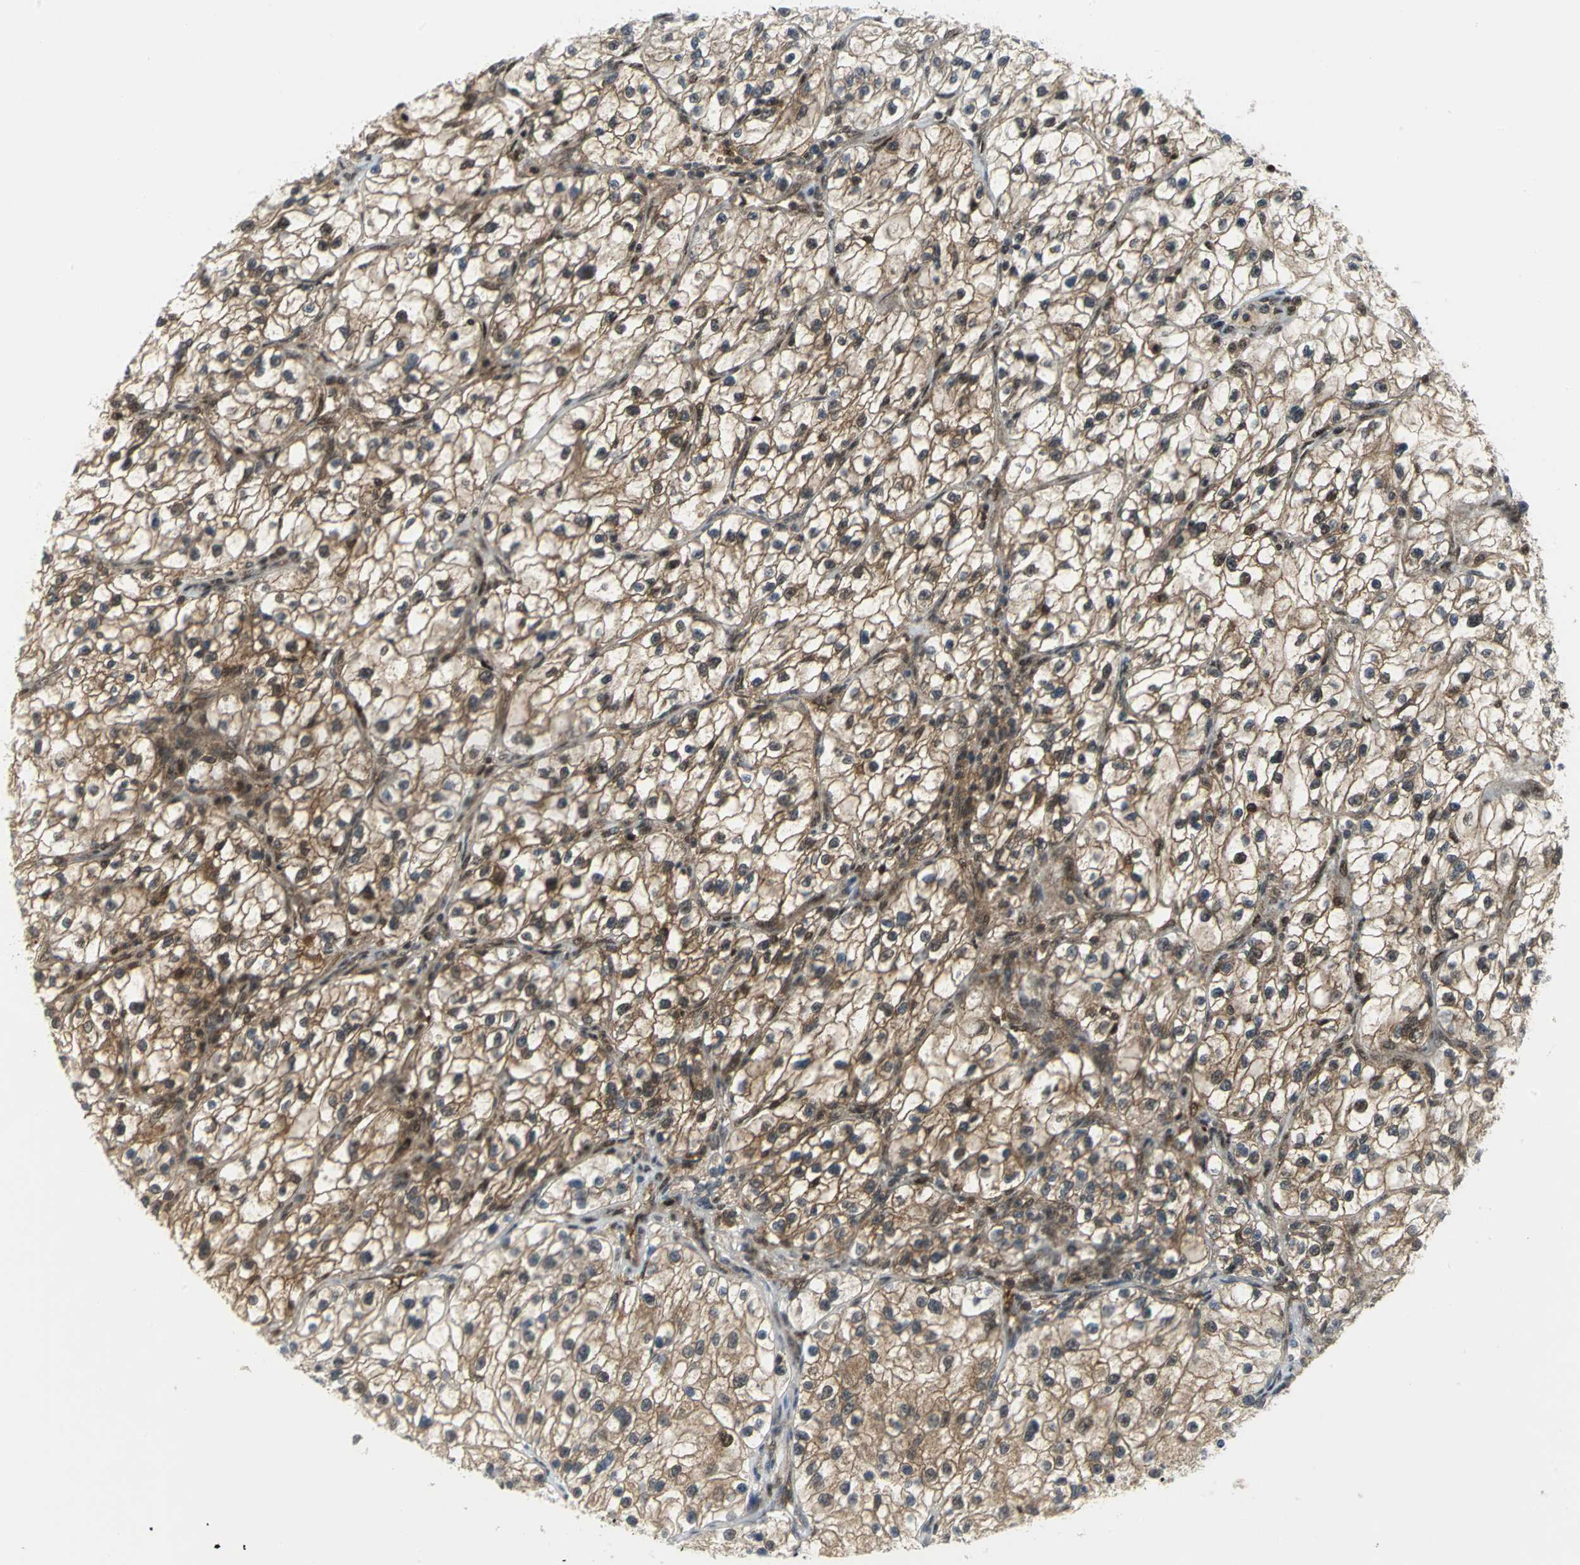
{"staining": {"intensity": "moderate", "quantity": "25%-75%", "location": "cytoplasmic/membranous,nuclear"}, "tissue": "renal cancer", "cell_type": "Tumor cells", "image_type": "cancer", "snomed": [{"axis": "morphology", "description": "Adenocarcinoma, NOS"}, {"axis": "topography", "description": "Kidney"}], "caption": "The micrograph reveals immunohistochemical staining of adenocarcinoma (renal). There is moderate cytoplasmic/membranous and nuclear expression is seen in approximately 25%-75% of tumor cells.", "gene": "PSMA4", "patient": {"sex": "female", "age": 57}}